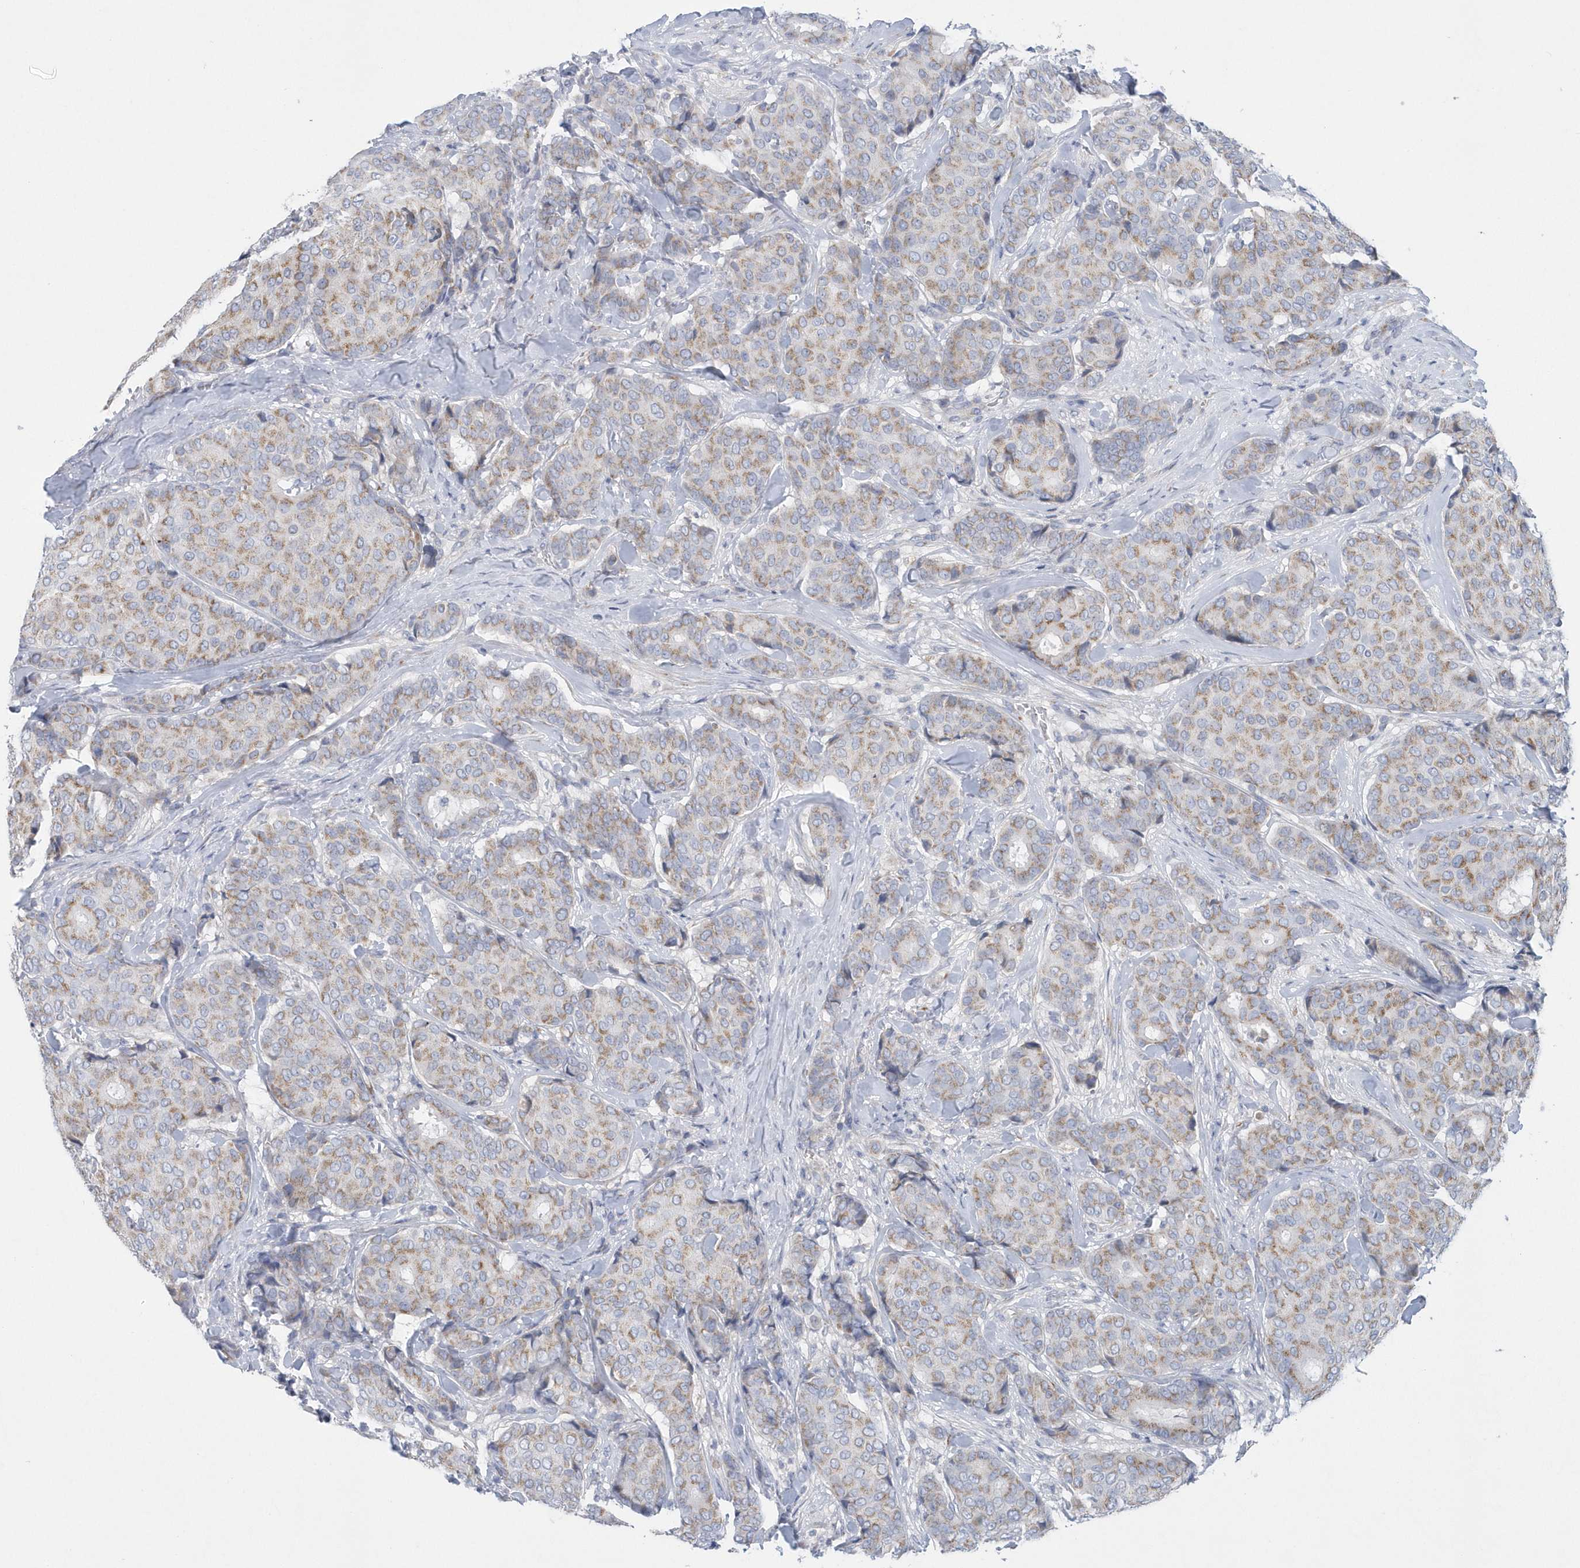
{"staining": {"intensity": "moderate", "quantity": ">75%", "location": "cytoplasmic/membranous"}, "tissue": "breast cancer", "cell_type": "Tumor cells", "image_type": "cancer", "snomed": [{"axis": "morphology", "description": "Duct carcinoma"}, {"axis": "topography", "description": "Breast"}], "caption": "A medium amount of moderate cytoplasmic/membranous staining is present in approximately >75% of tumor cells in infiltrating ductal carcinoma (breast) tissue. The protein is shown in brown color, while the nuclei are stained blue.", "gene": "SPATA18", "patient": {"sex": "female", "age": 75}}